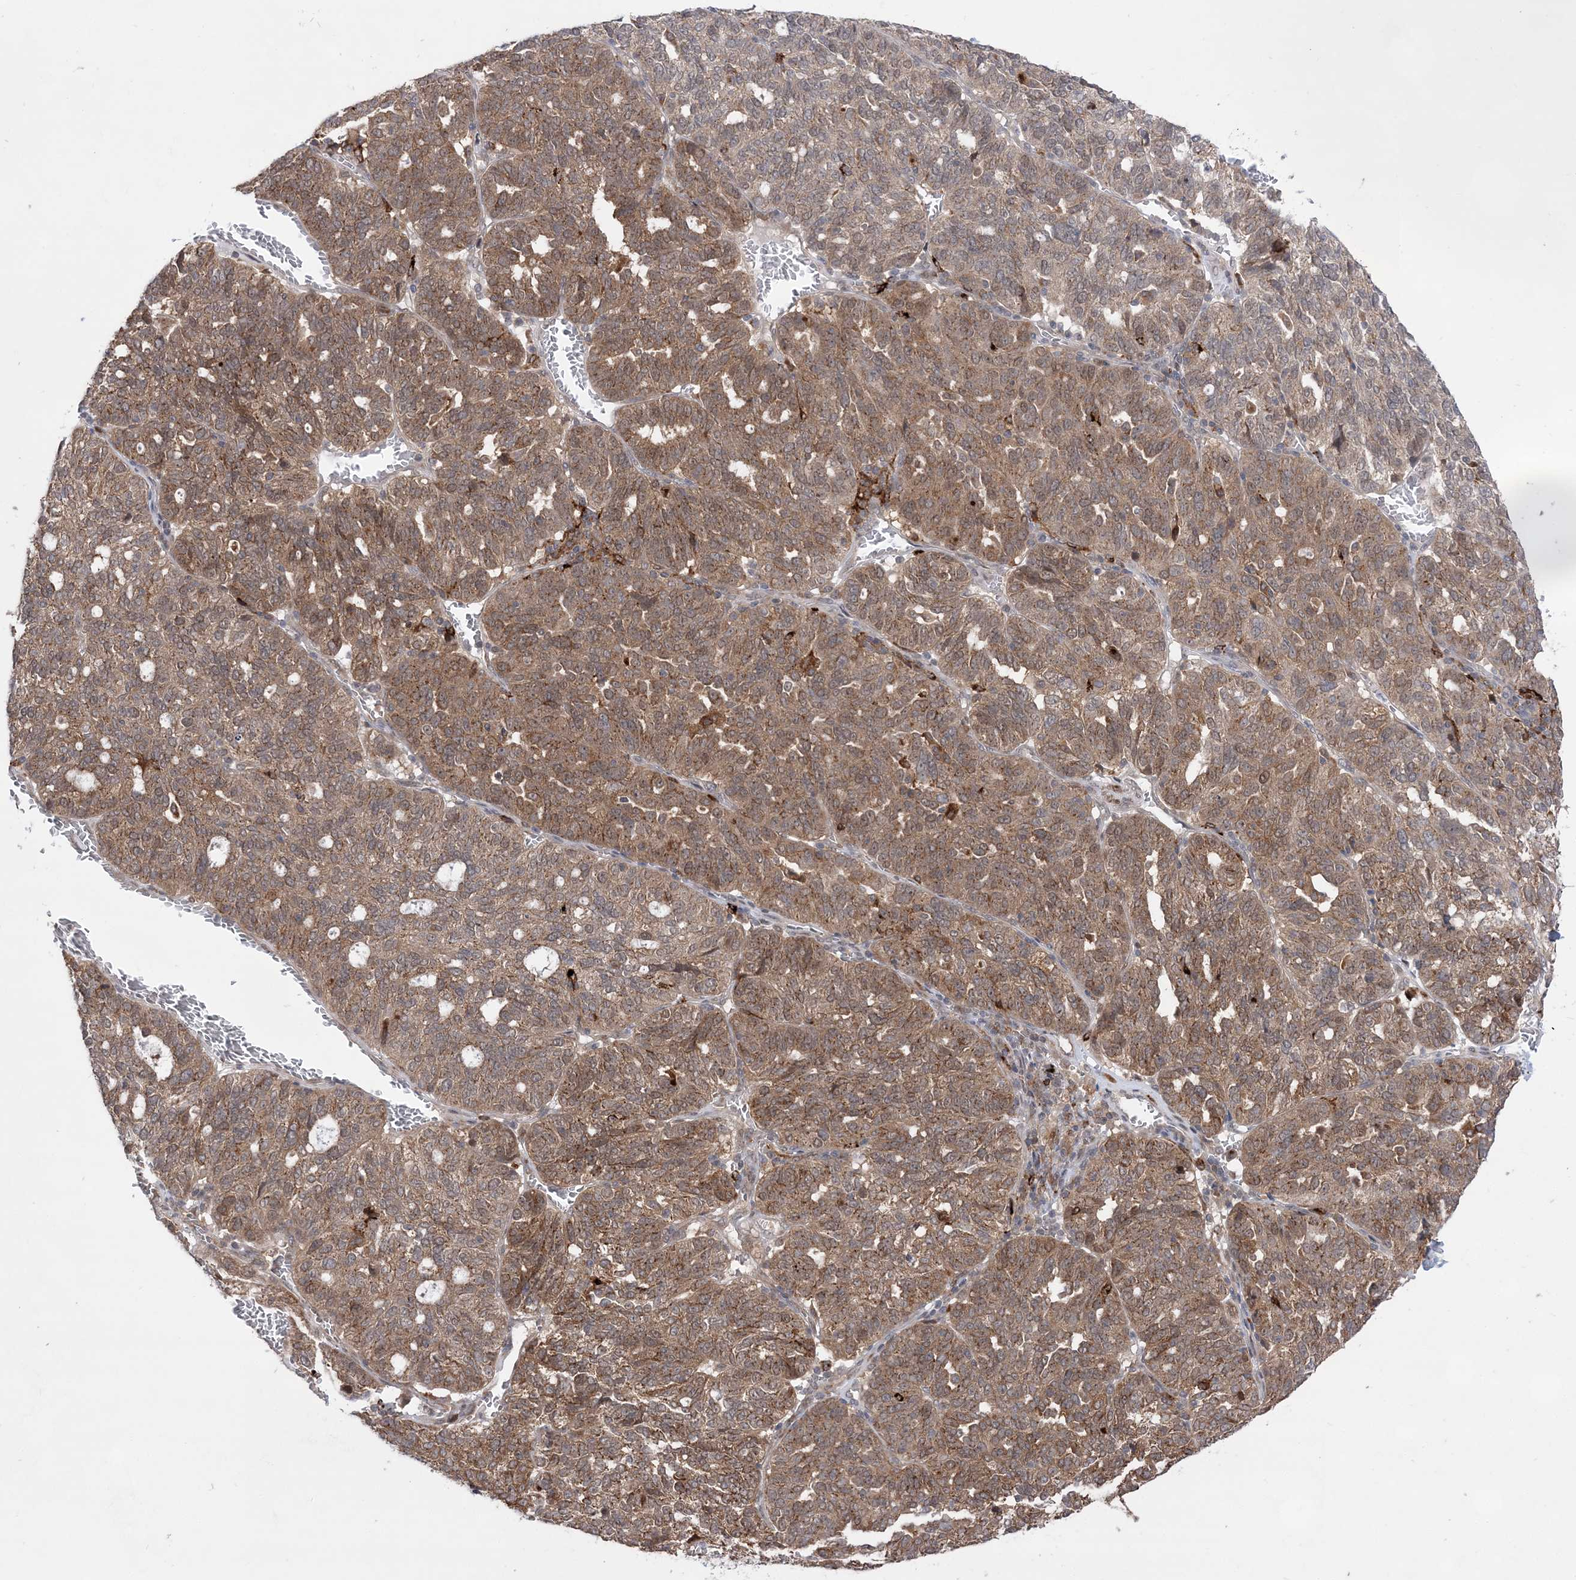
{"staining": {"intensity": "moderate", "quantity": ">75%", "location": "cytoplasmic/membranous"}, "tissue": "ovarian cancer", "cell_type": "Tumor cells", "image_type": "cancer", "snomed": [{"axis": "morphology", "description": "Cystadenocarcinoma, serous, NOS"}, {"axis": "topography", "description": "Ovary"}], "caption": "Ovarian serous cystadenocarcinoma was stained to show a protein in brown. There is medium levels of moderate cytoplasmic/membranous positivity in about >75% of tumor cells. Nuclei are stained in blue.", "gene": "ANAPC15", "patient": {"sex": "female", "age": 59}}